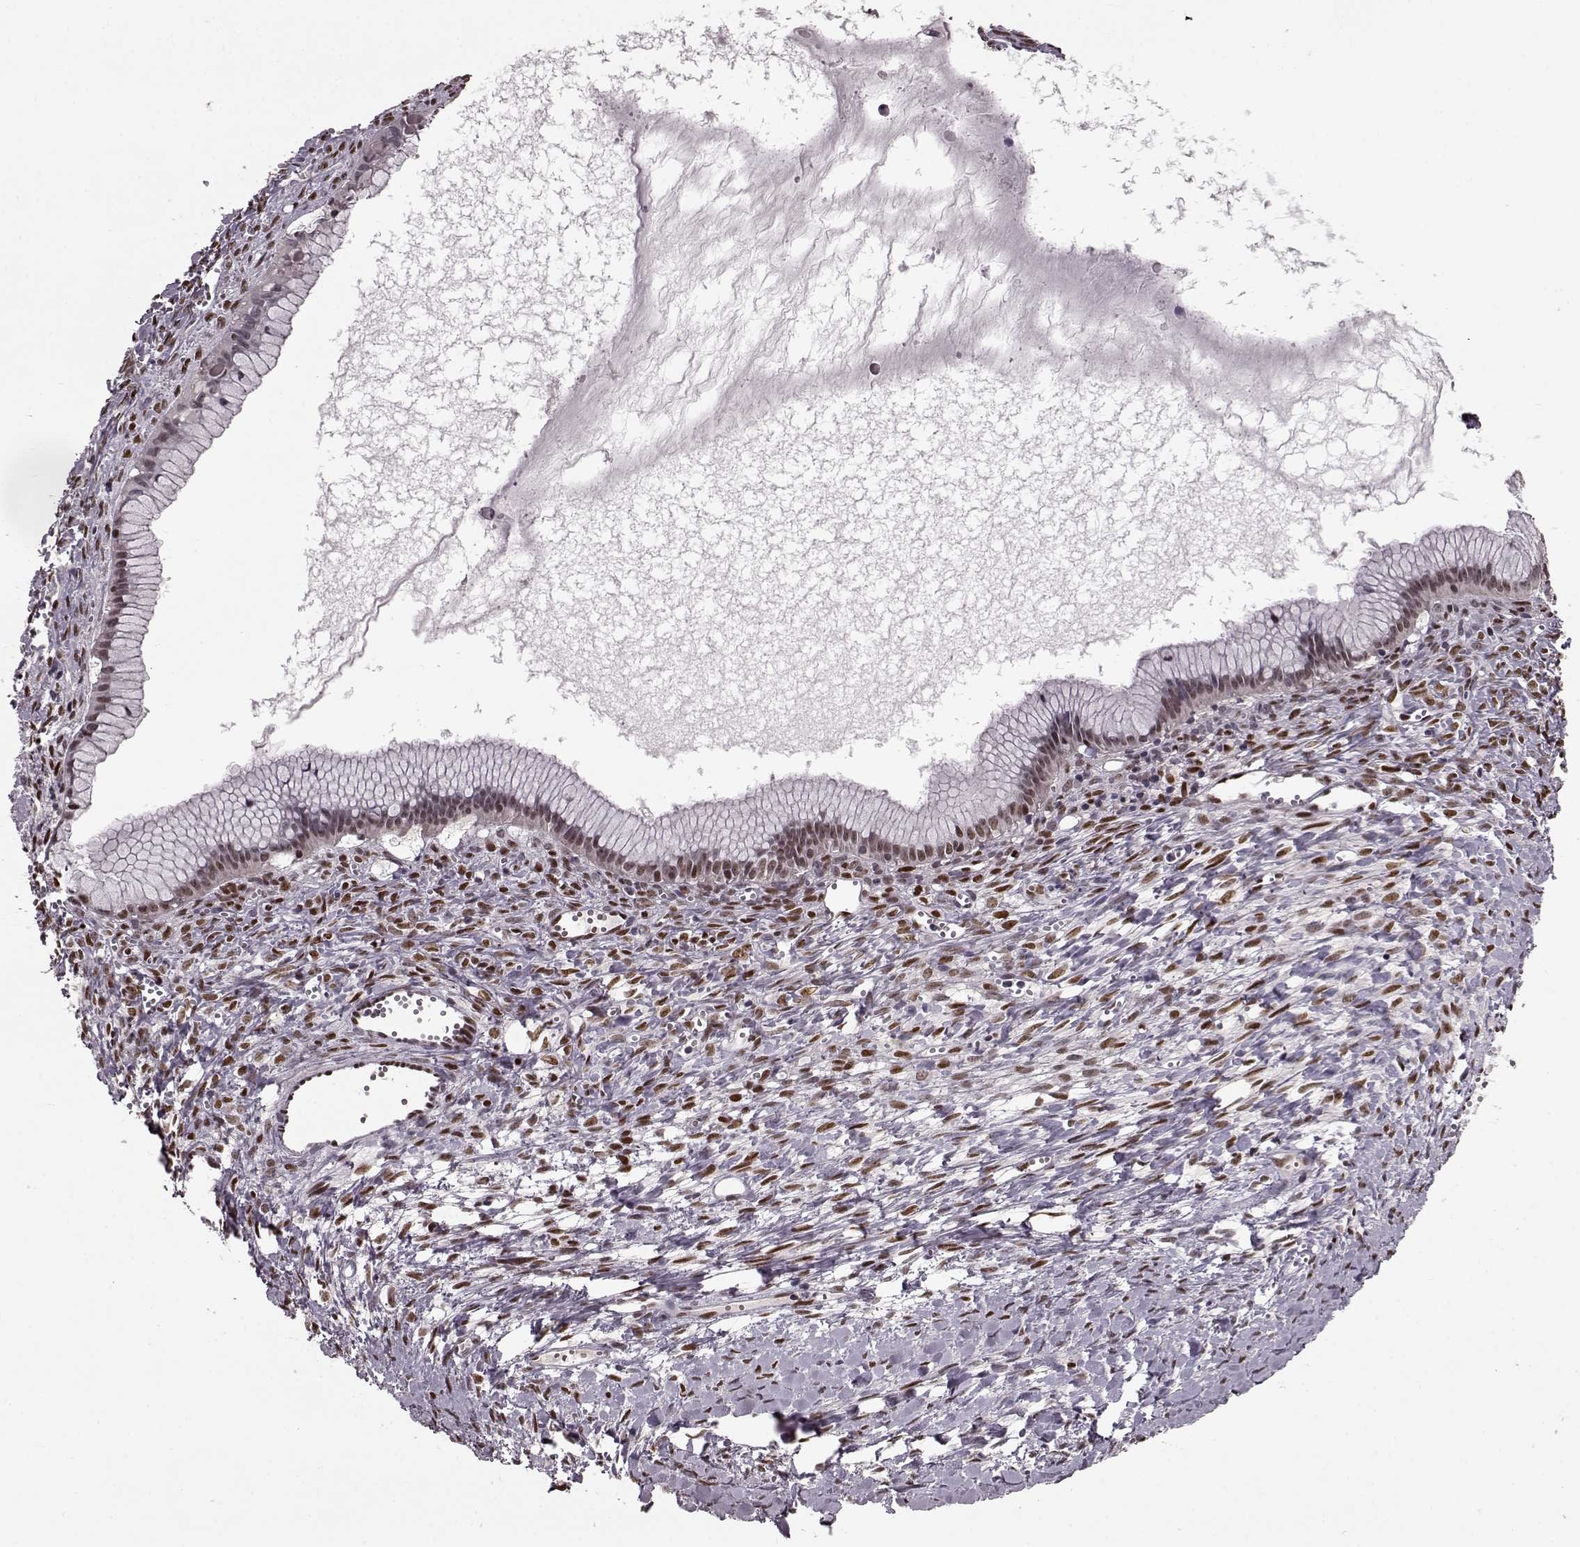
{"staining": {"intensity": "weak", "quantity": "25%-75%", "location": "nuclear"}, "tissue": "ovarian cancer", "cell_type": "Tumor cells", "image_type": "cancer", "snomed": [{"axis": "morphology", "description": "Cystadenocarcinoma, mucinous, NOS"}, {"axis": "topography", "description": "Ovary"}], "caption": "This is an image of immunohistochemistry staining of mucinous cystadenocarcinoma (ovarian), which shows weak expression in the nuclear of tumor cells.", "gene": "FTO", "patient": {"sex": "female", "age": 41}}